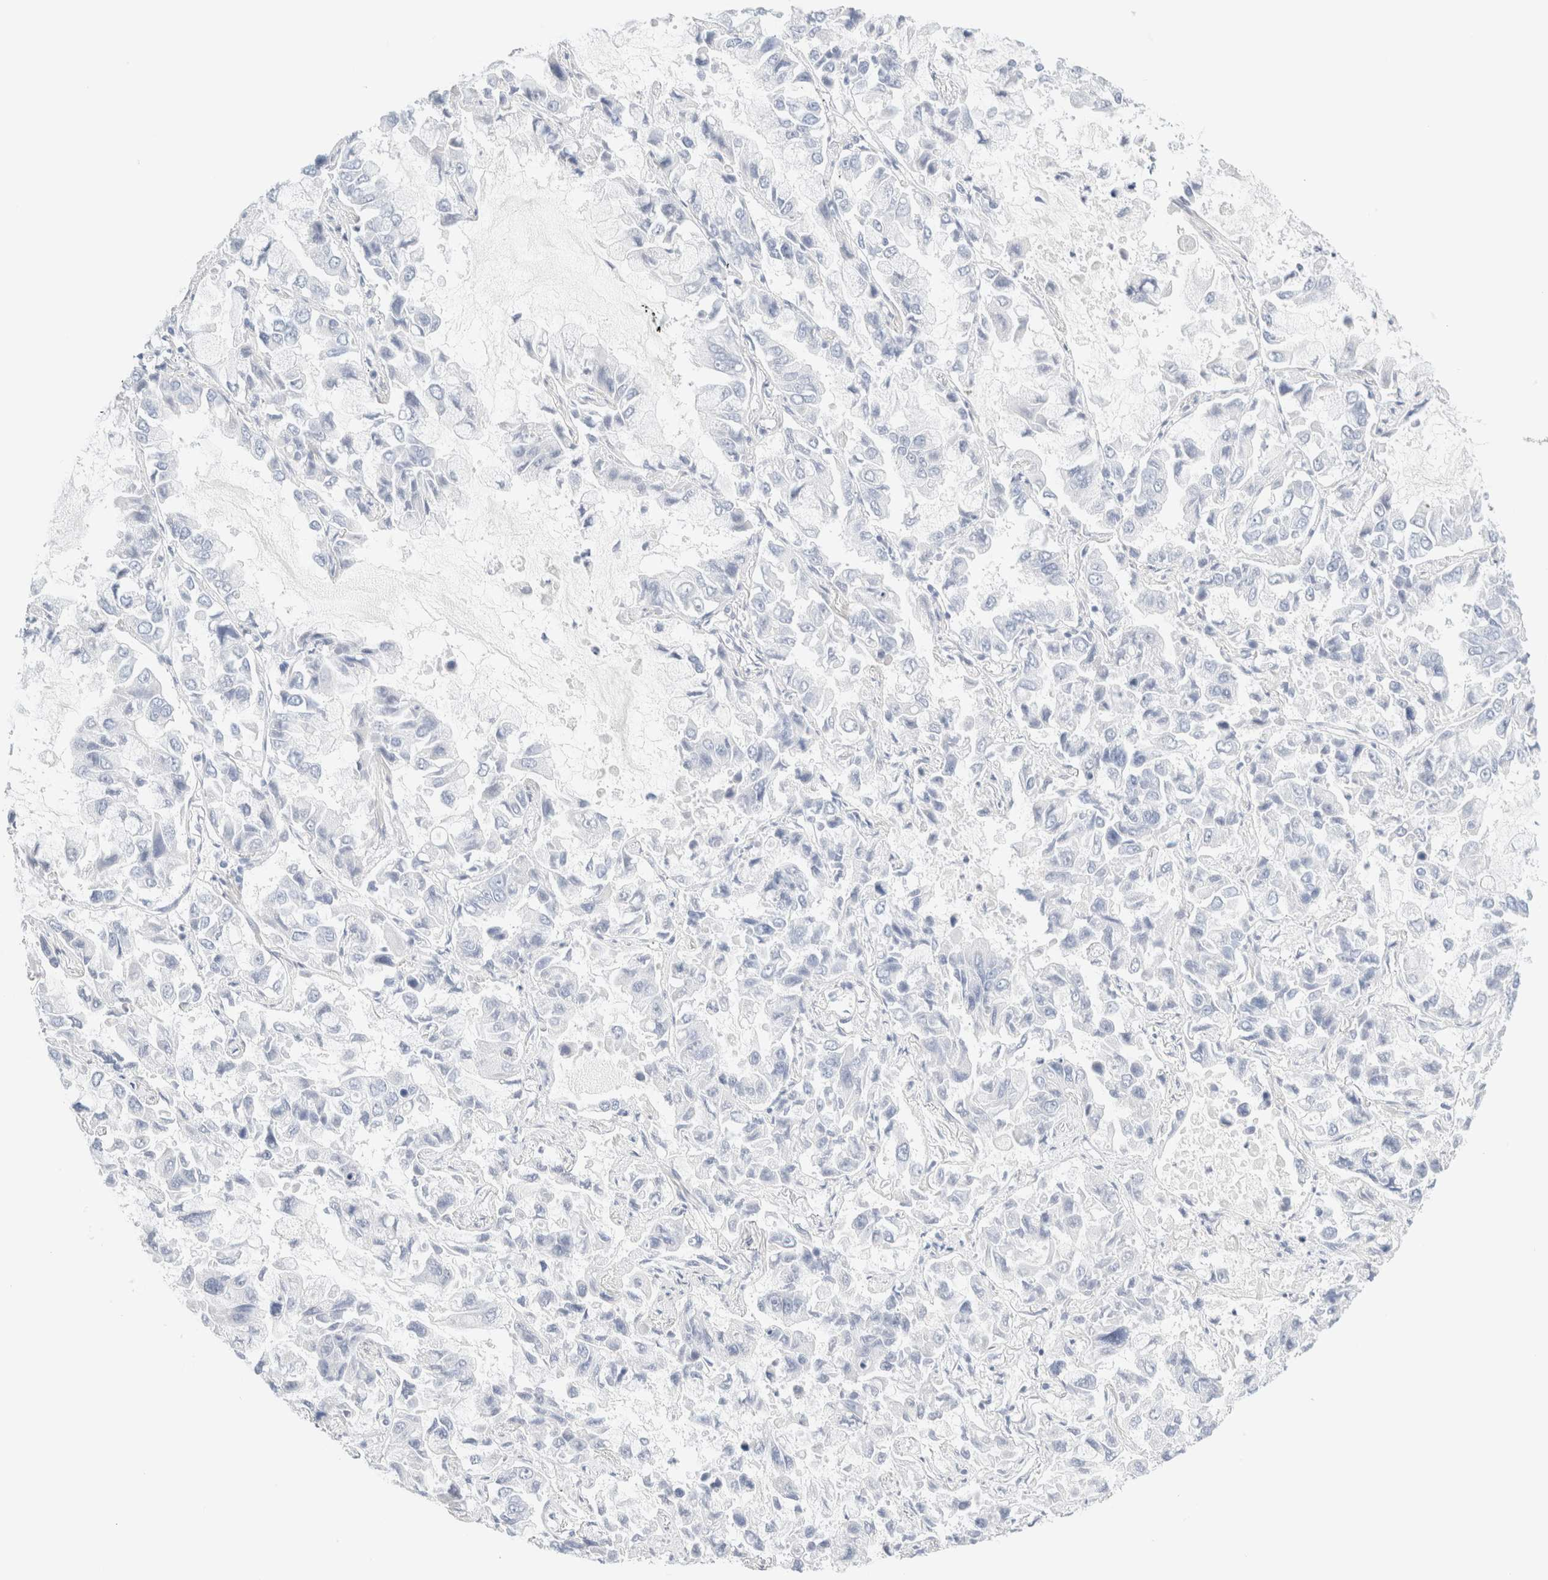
{"staining": {"intensity": "negative", "quantity": "none", "location": "none"}, "tissue": "lung cancer", "cell_type": "Tumor cells", "image_type": "cancer", "snomed": [{"axis": "morphology", "description": "Adenocarcinoma, NOS"}, {"axis": "topography", "description": "Lung"}], "caption": "Immunohistochemistry of adenocarcinoma (lung) demonstrates no expression in tumor cells. (Brightfield microscopy of DAB IHC at high magnification).", "gene": "DPYS", "patient": {"sex": "male", "age": 64}}